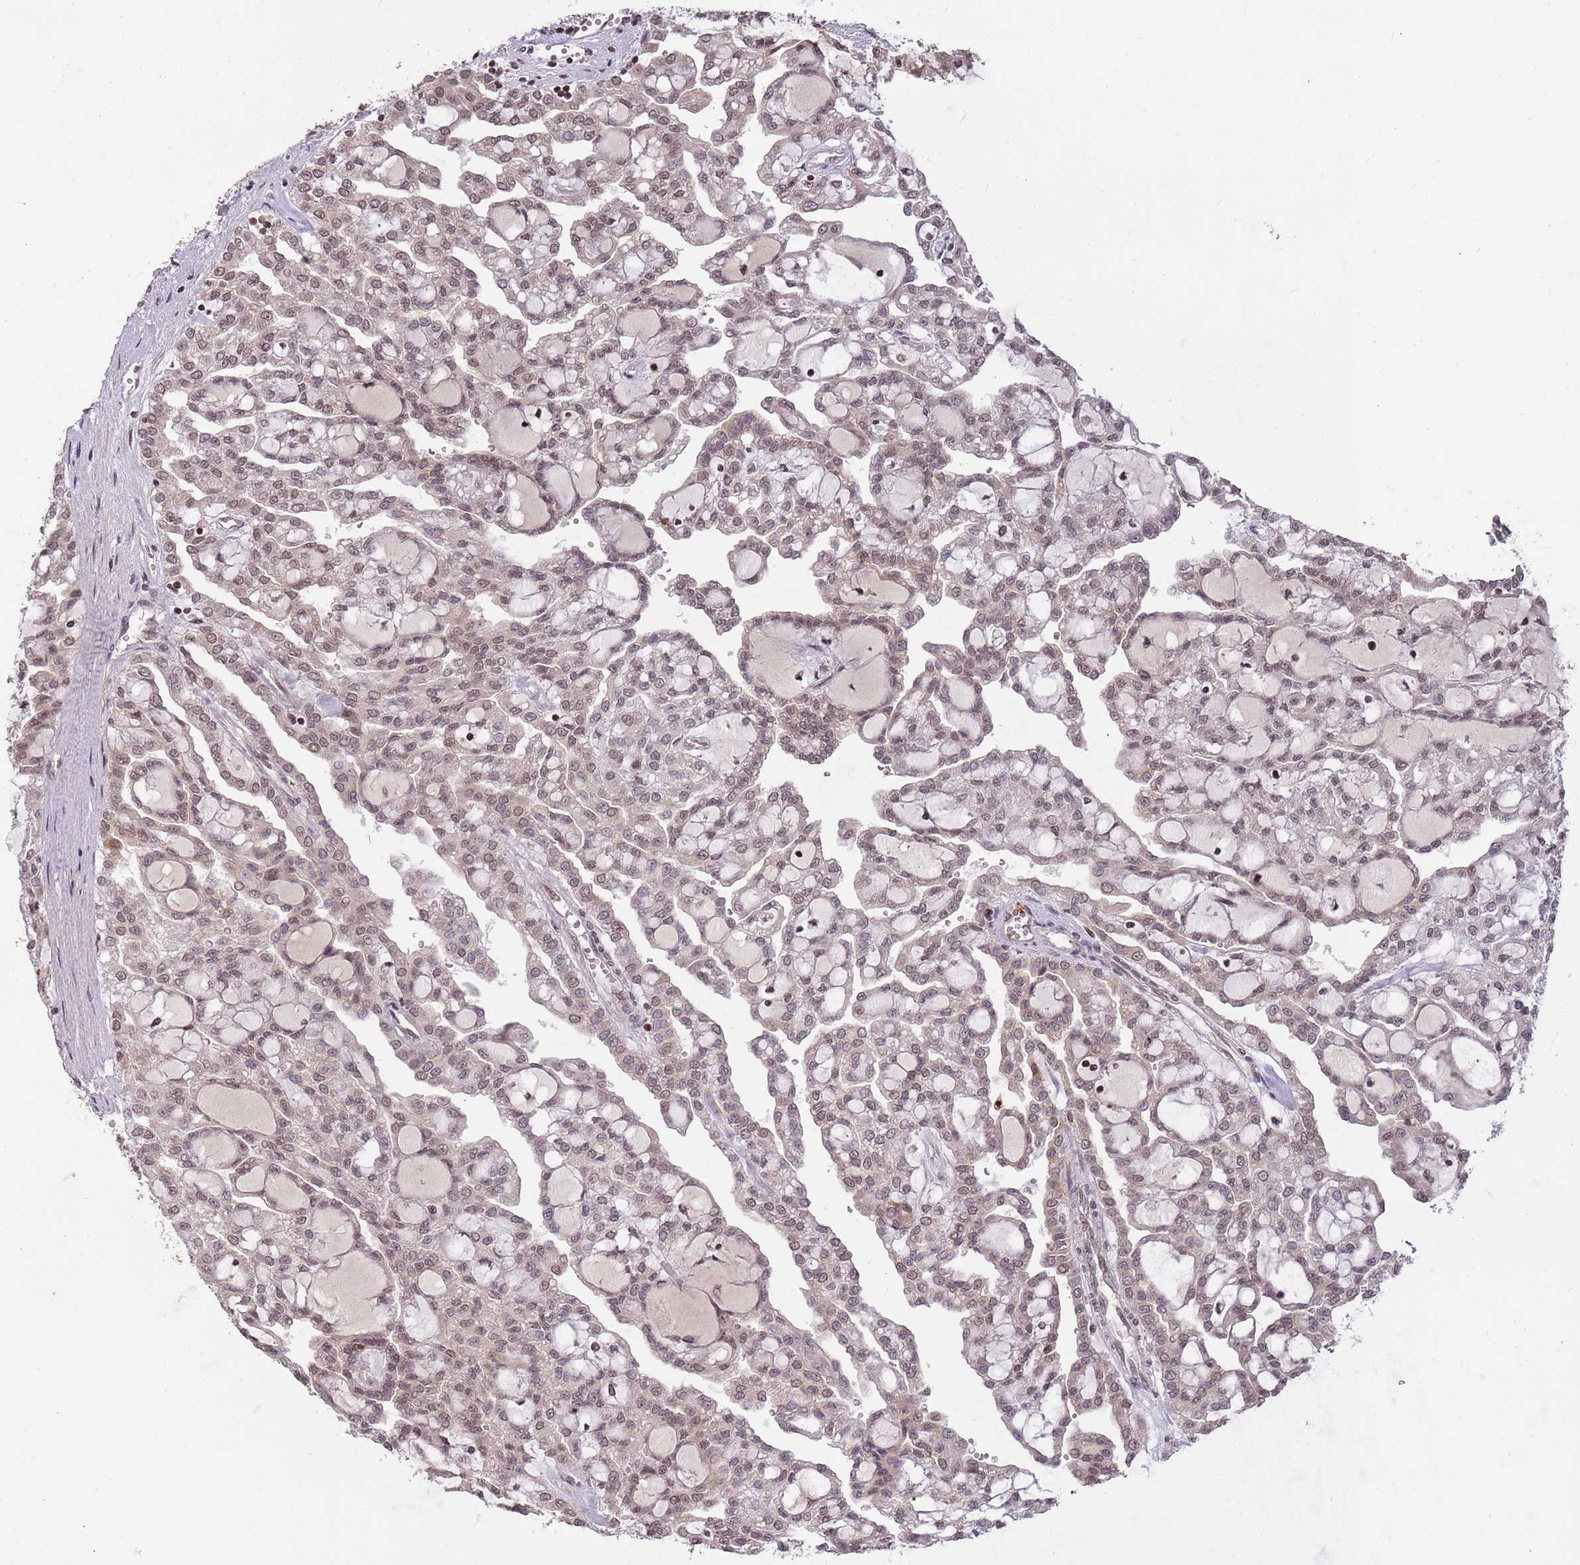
{"staining": {"intensity": "weak", "quantity": "25%-75%", "location": "nuclear"}, "tissue": "renal cancer", "cell_type": "Tumor cells", "image_type": "cancer", "snomed": [{"axis": "morphology", "description": "Adenocarcinoma, NOS"}, {"axis": "topography", "description": "Kidney"}], "caption": "High-magnification brightfield microscopy of renal adenocarcinoma stained with DAB (3,3'-diaminobenzidine) (brown) and counterstained with hematoxylin (blue). tumor cells exhibit weak nuclear expression is seen in about25%-75% of cells.", "gene": "SAMSN1", "patient": {"sex": "male", "age": 63}}